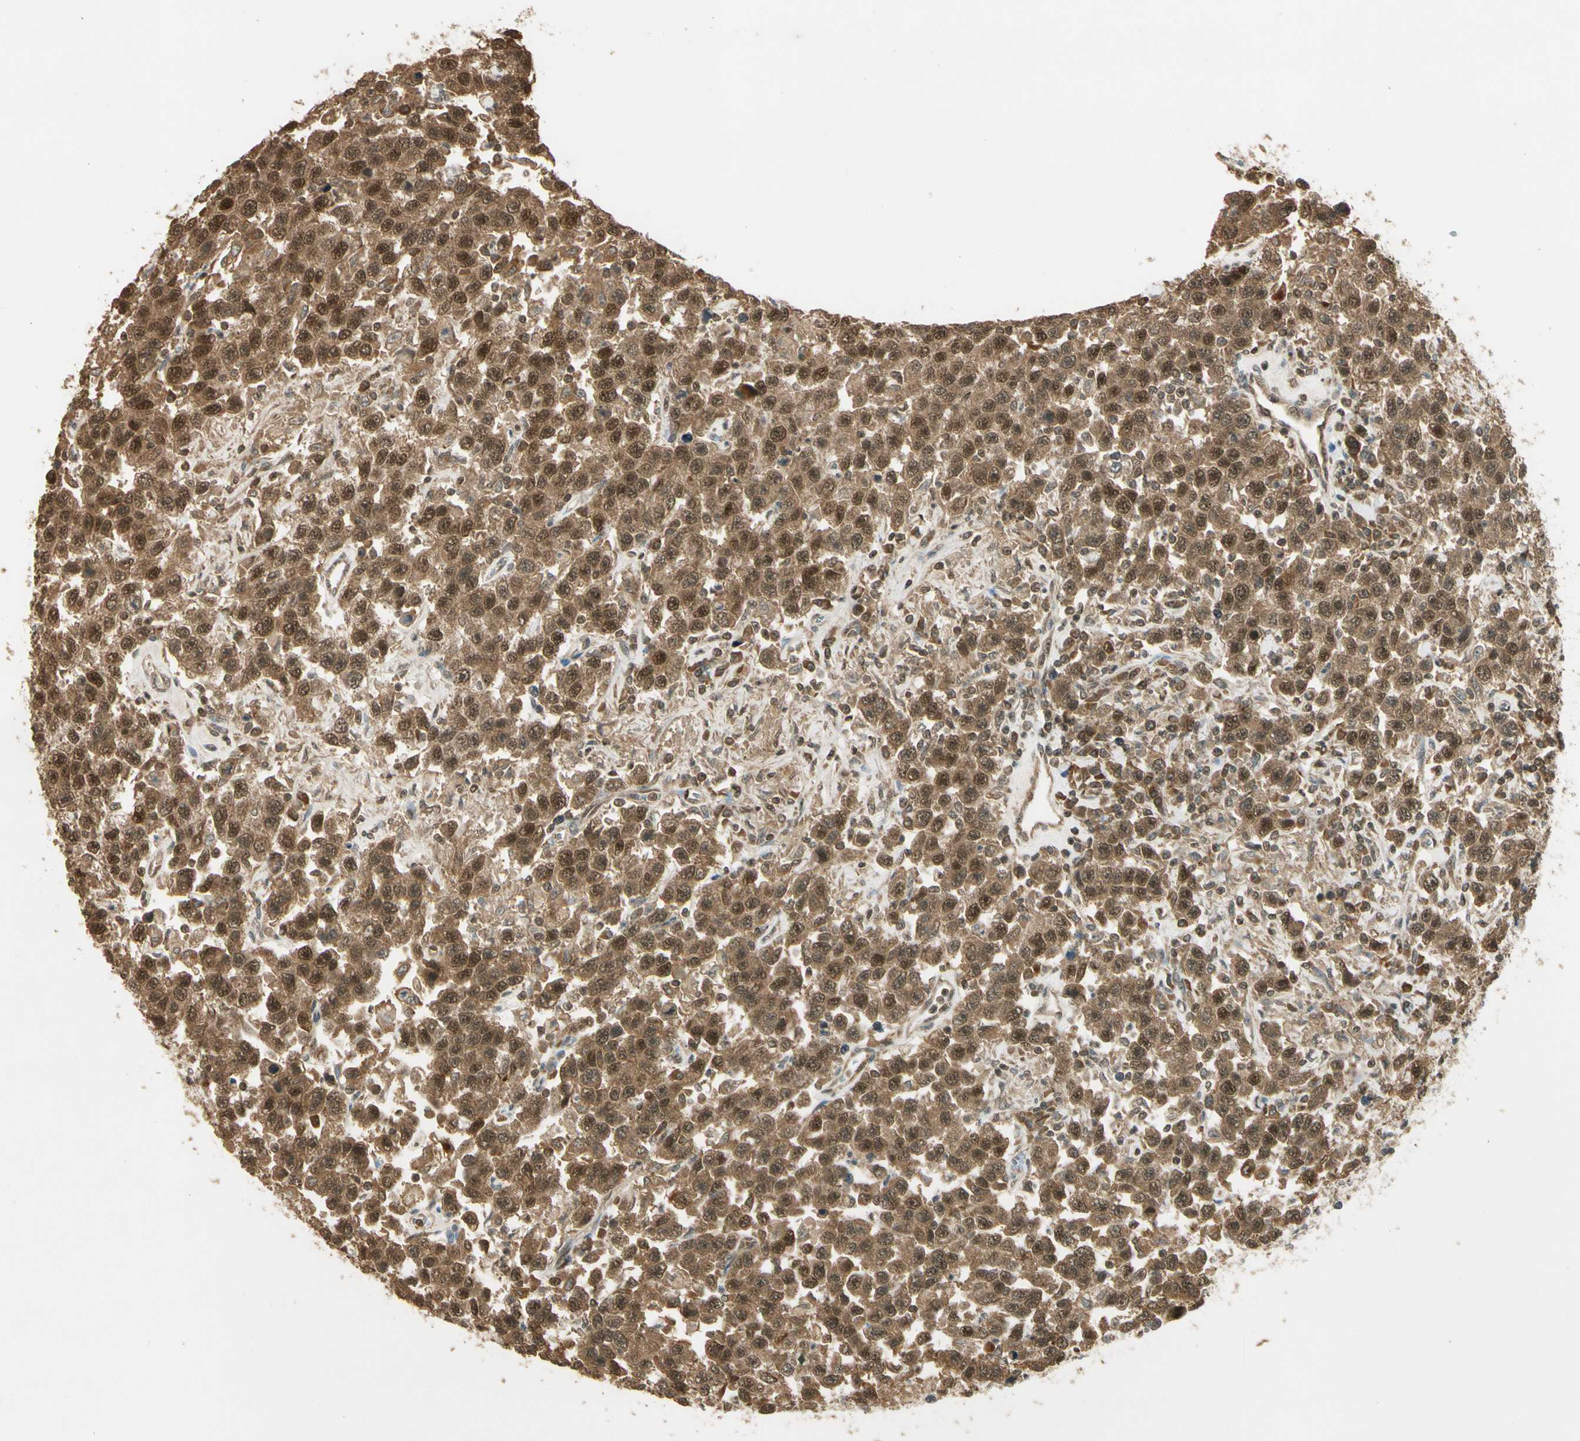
{"staining": {"intensity": "moderate", "quantity": ">75%", "location": "cytoplasmic/membranous,nuclear"}, "tissue": "testis cancer", "cell_type": "Tumor cells", "image_type": "cancer", "snomed": [{"axis": "morphology", "description": "Seminoma, NOS"}, {"axis": "topography", "description": "Testis"}], "caption": "Immunohistochemistry histopathology image of neoplastic tissue: human testis seminoma stained using IHC demonstrates medium levels of moderate protein expression localized specifically in the cytoplasmic/membranous and nuclear of tumor cells, appearing as a cytoplasmic/membranous and nuclear brown color.", "gene": "GMEB2", "patient": {"sex": "male", "age": 41}}